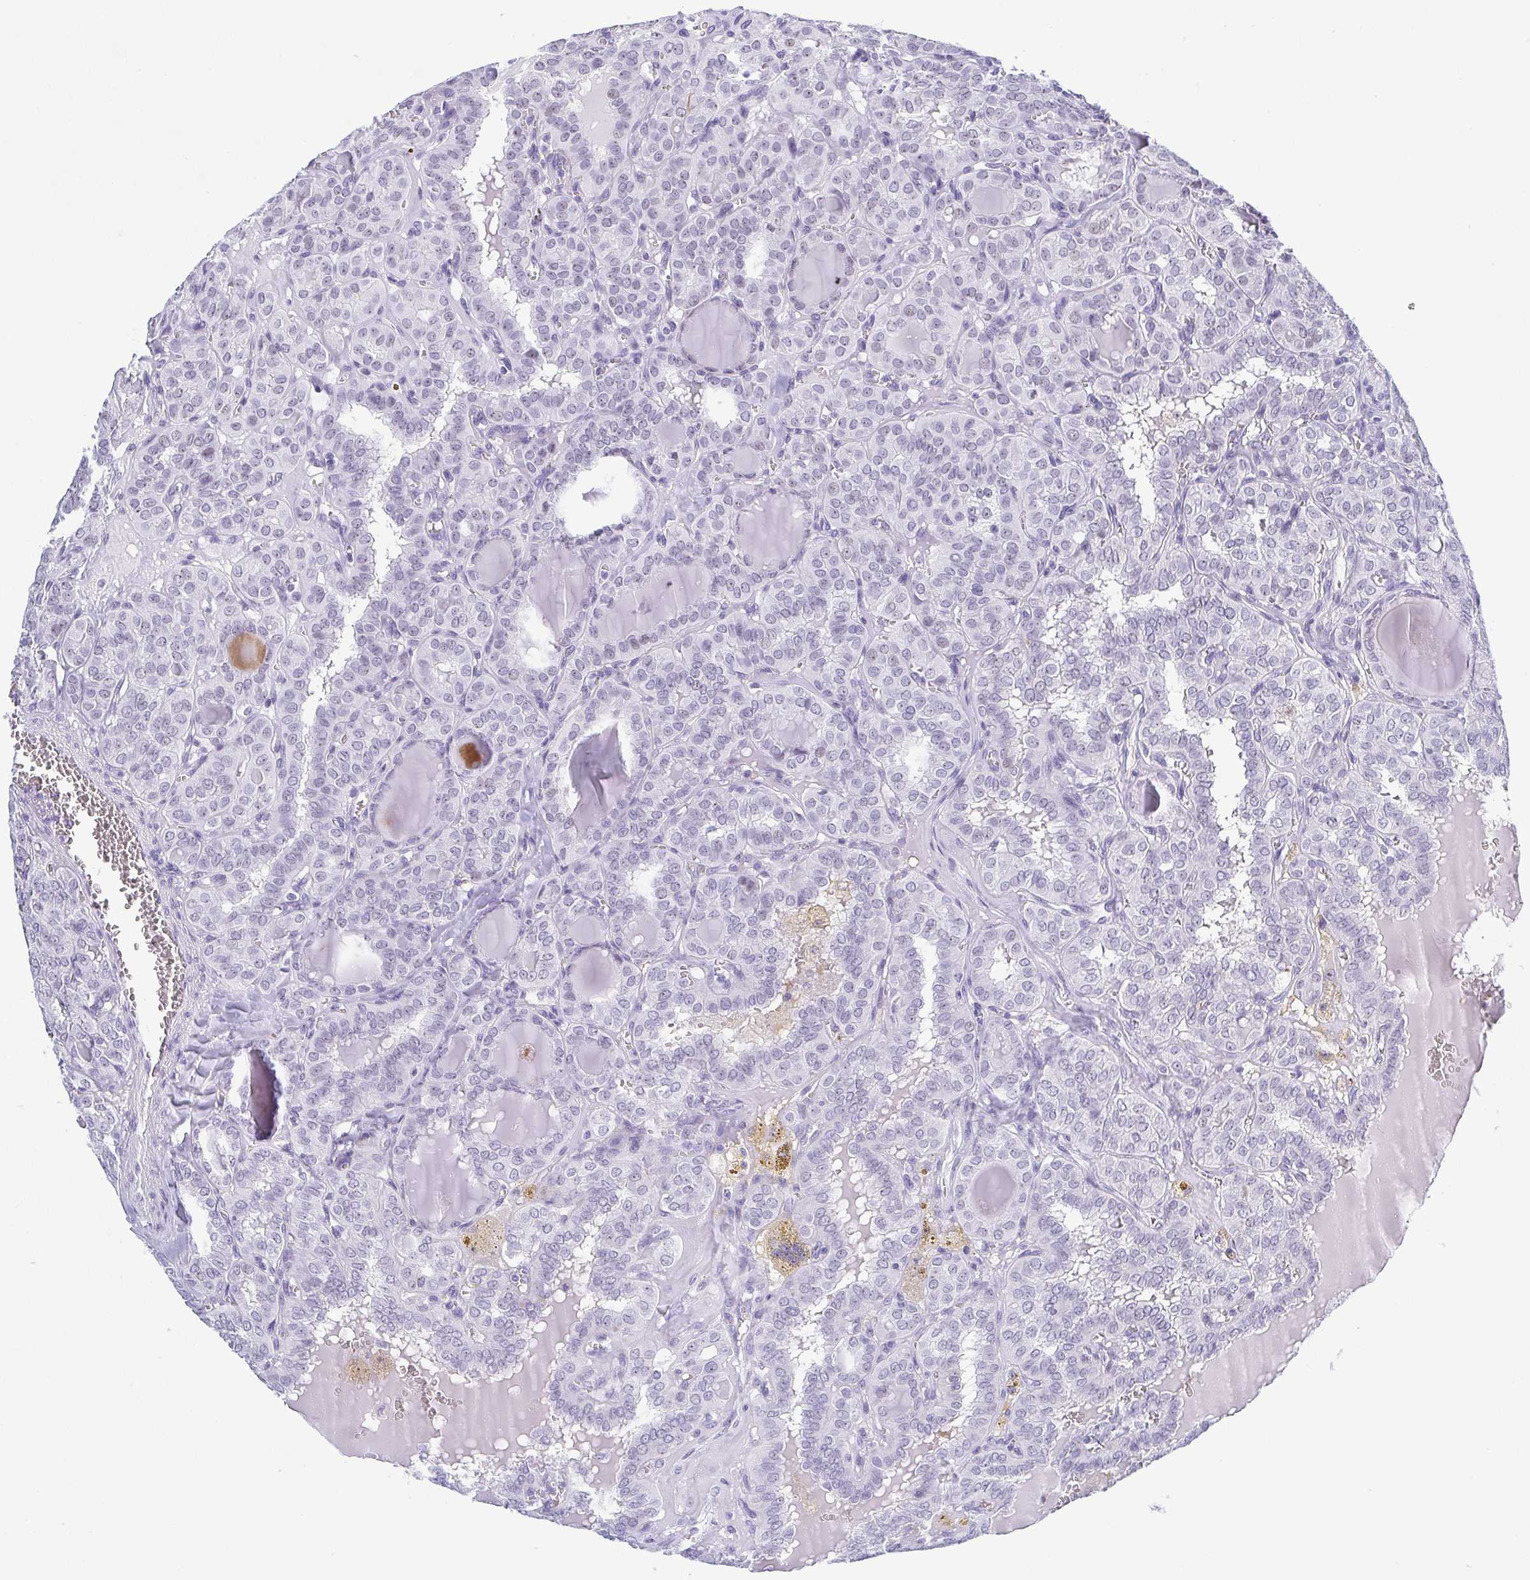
{"staining": {"intensity": "negative", "quantity": "none", "location": "none"}, "tissue": "thyroid cancer", "cell_type": "Tumor cells", "image_type": "cancer", "snomed": [{"axis": "morphology", "description": "Papillary adenocarcinoma, NOS"}, {"axis": "topography", "description": "Thyroid gland"}], "caption": "Human papillary adenocarcinoma (thyroid) stained for a protein using immunohistochemistry (IHC) exhibits no positivity in tumor cells.", "gene": "BZW1", "patient": {"sex": "female", "age": 41}}